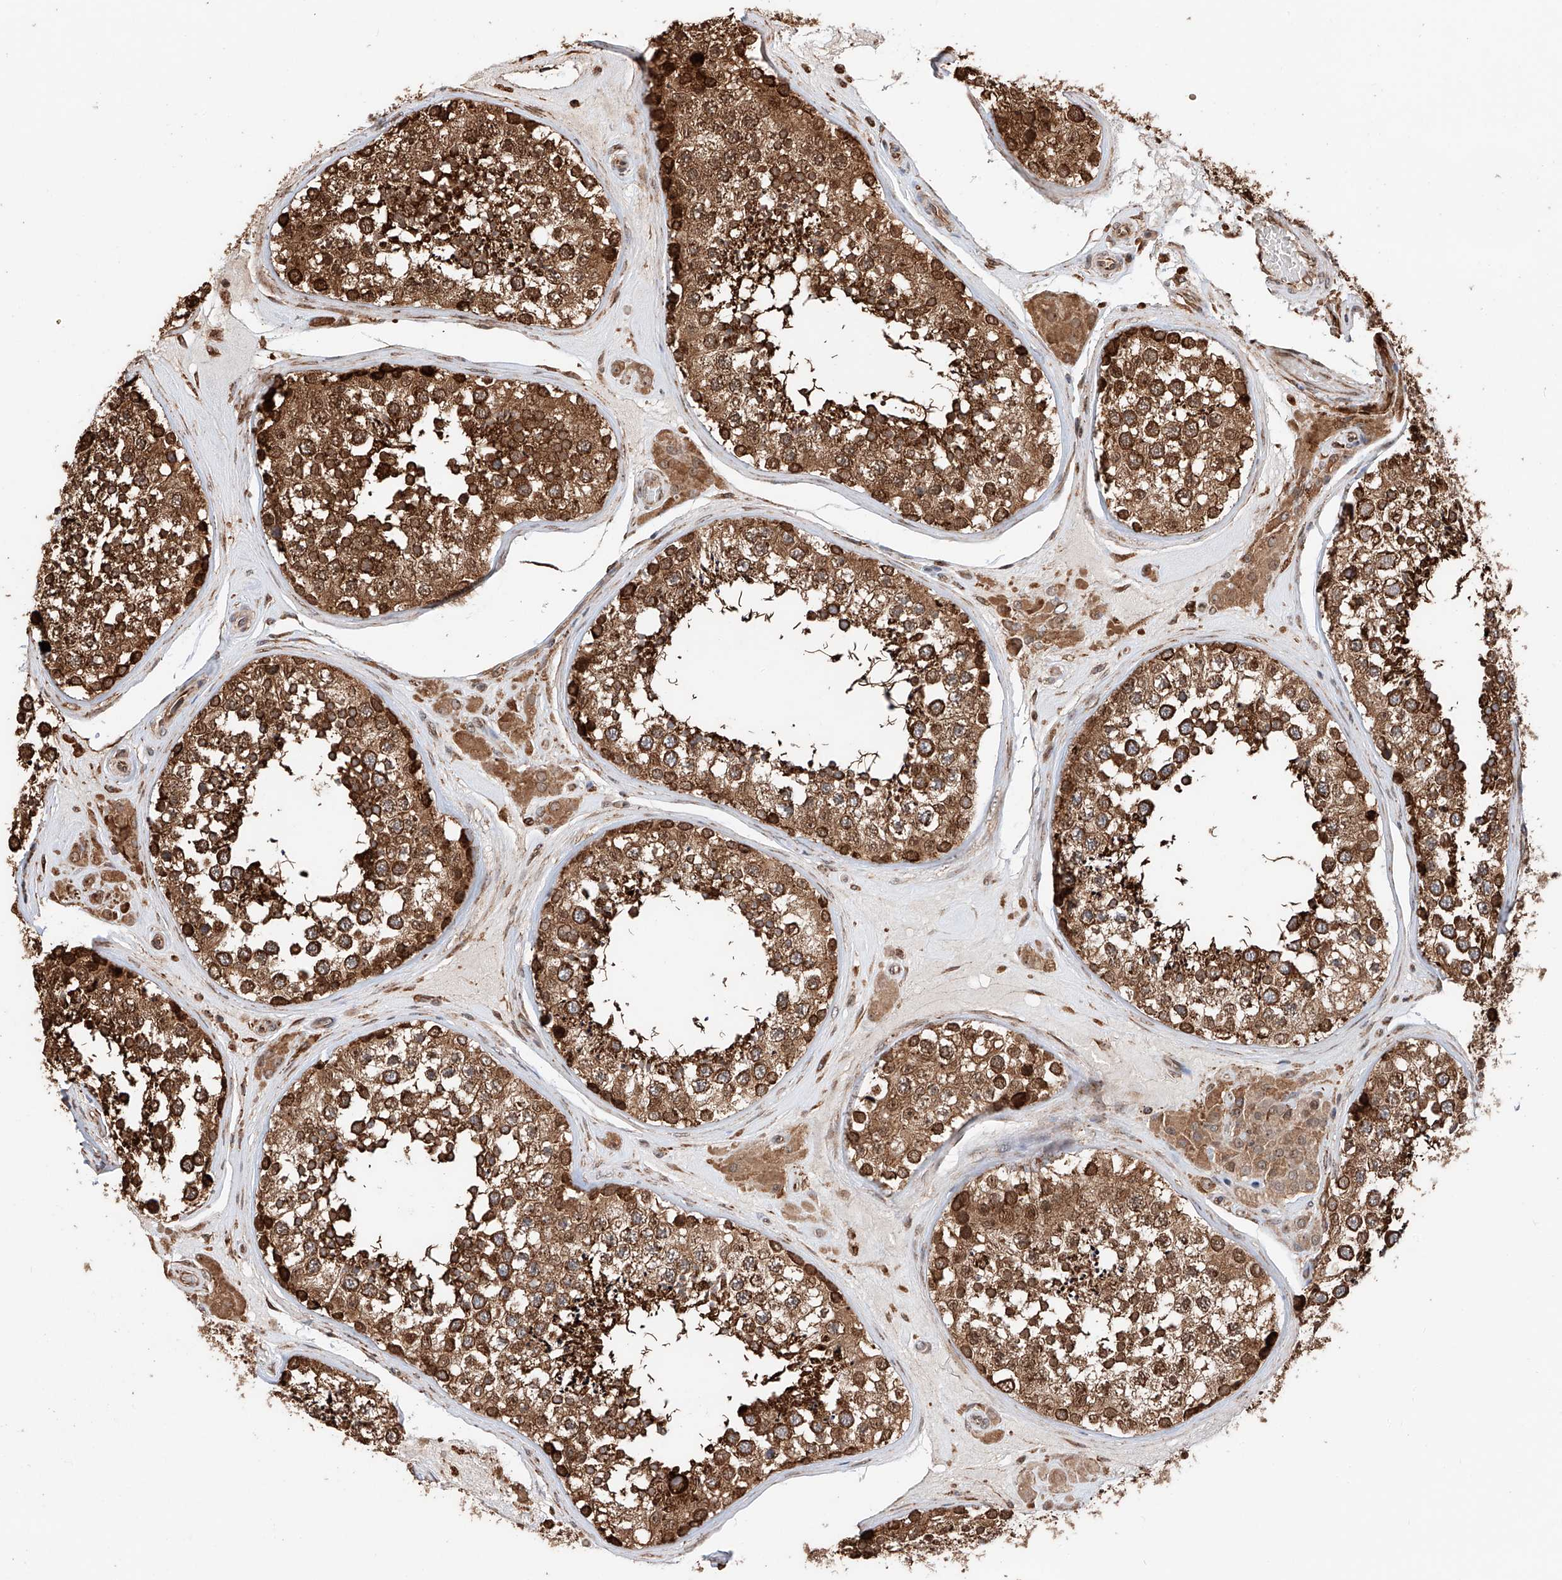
{"staining": {"intensity": "strong", "quantity": ">75%", "location": "cytoplasmic/membranous"}, "tissue": "testis", "cell_type": "Cells in seminiferous ducts", "image_type": "normal", "snomed": [{"axis": "morphology", "description": "Normal tissue, NOS"}, {"axis": "topography", "description": "Testis"}], "caption": "A photomicrograph showing strong cytoplasmic/membranous staining in approximately >75% of cells in seminiferous ducts in normal testis, as visualized by brown immunohistochemical staining.", "gene": "DNAH8", "patient": {"sex": "male", "age": 46}}